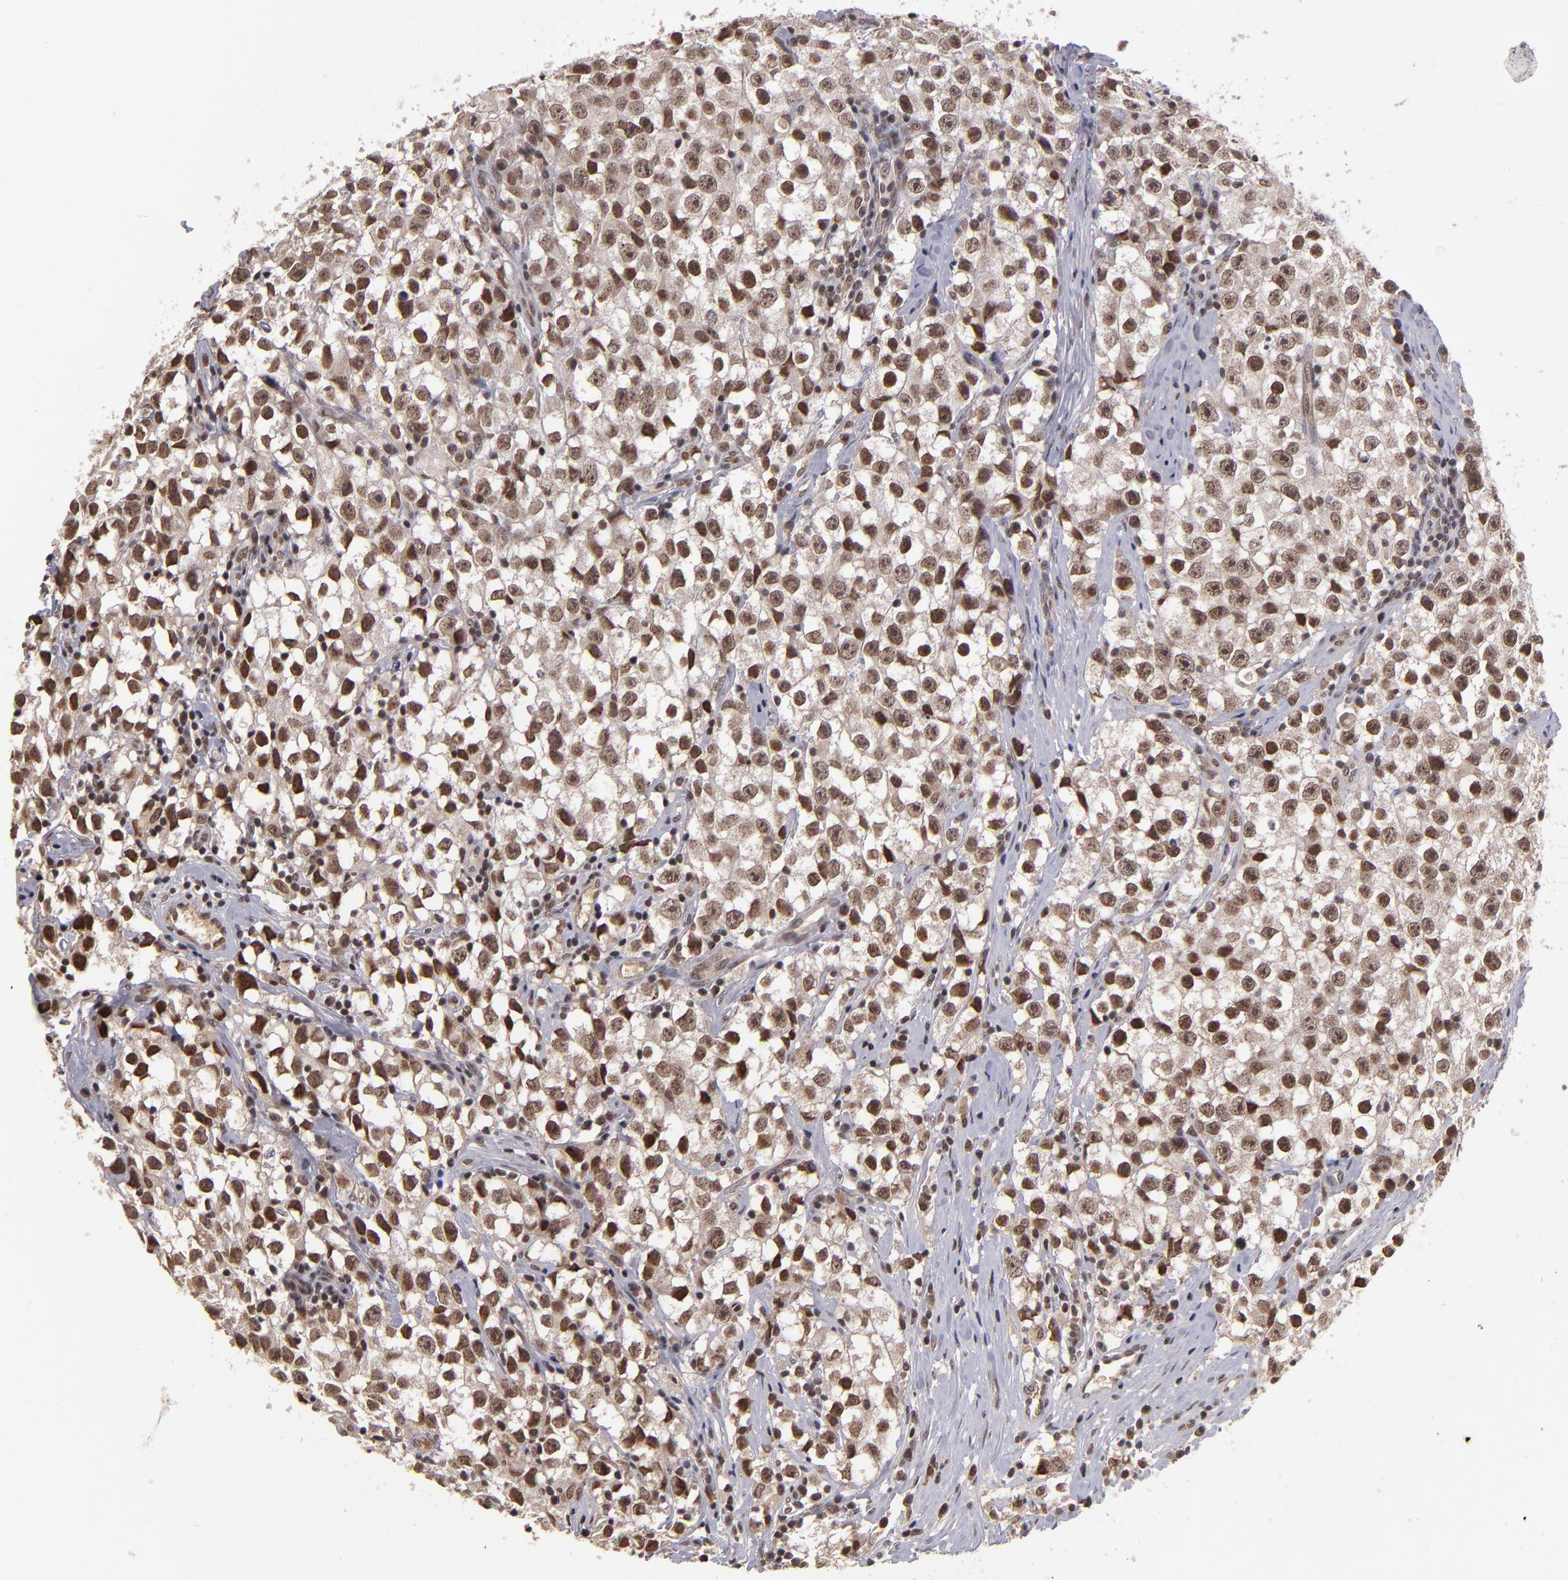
{"staining": {"intensity": "strong", "quantity": ">75%", "location": "nuclear"}, "tissue": "testis cancer", "cell_type": "Tumor cells", "image_type": "cancer", "snomed": [{"axis": "morphology", "description": "Seminoma, NOS"}, {"axis": "topography", "description": "Testis"}], "caption": "A brown stain labels strong nuclear expression of a protein in testis cancer (seminoma) tumor cells. (DAB (3,3'-diaminobenzidine) = brown stain, brightfield microscopy at high magnification).", "gene": "ABHD12B", "patient": {"sex": "male", "age": 35}}